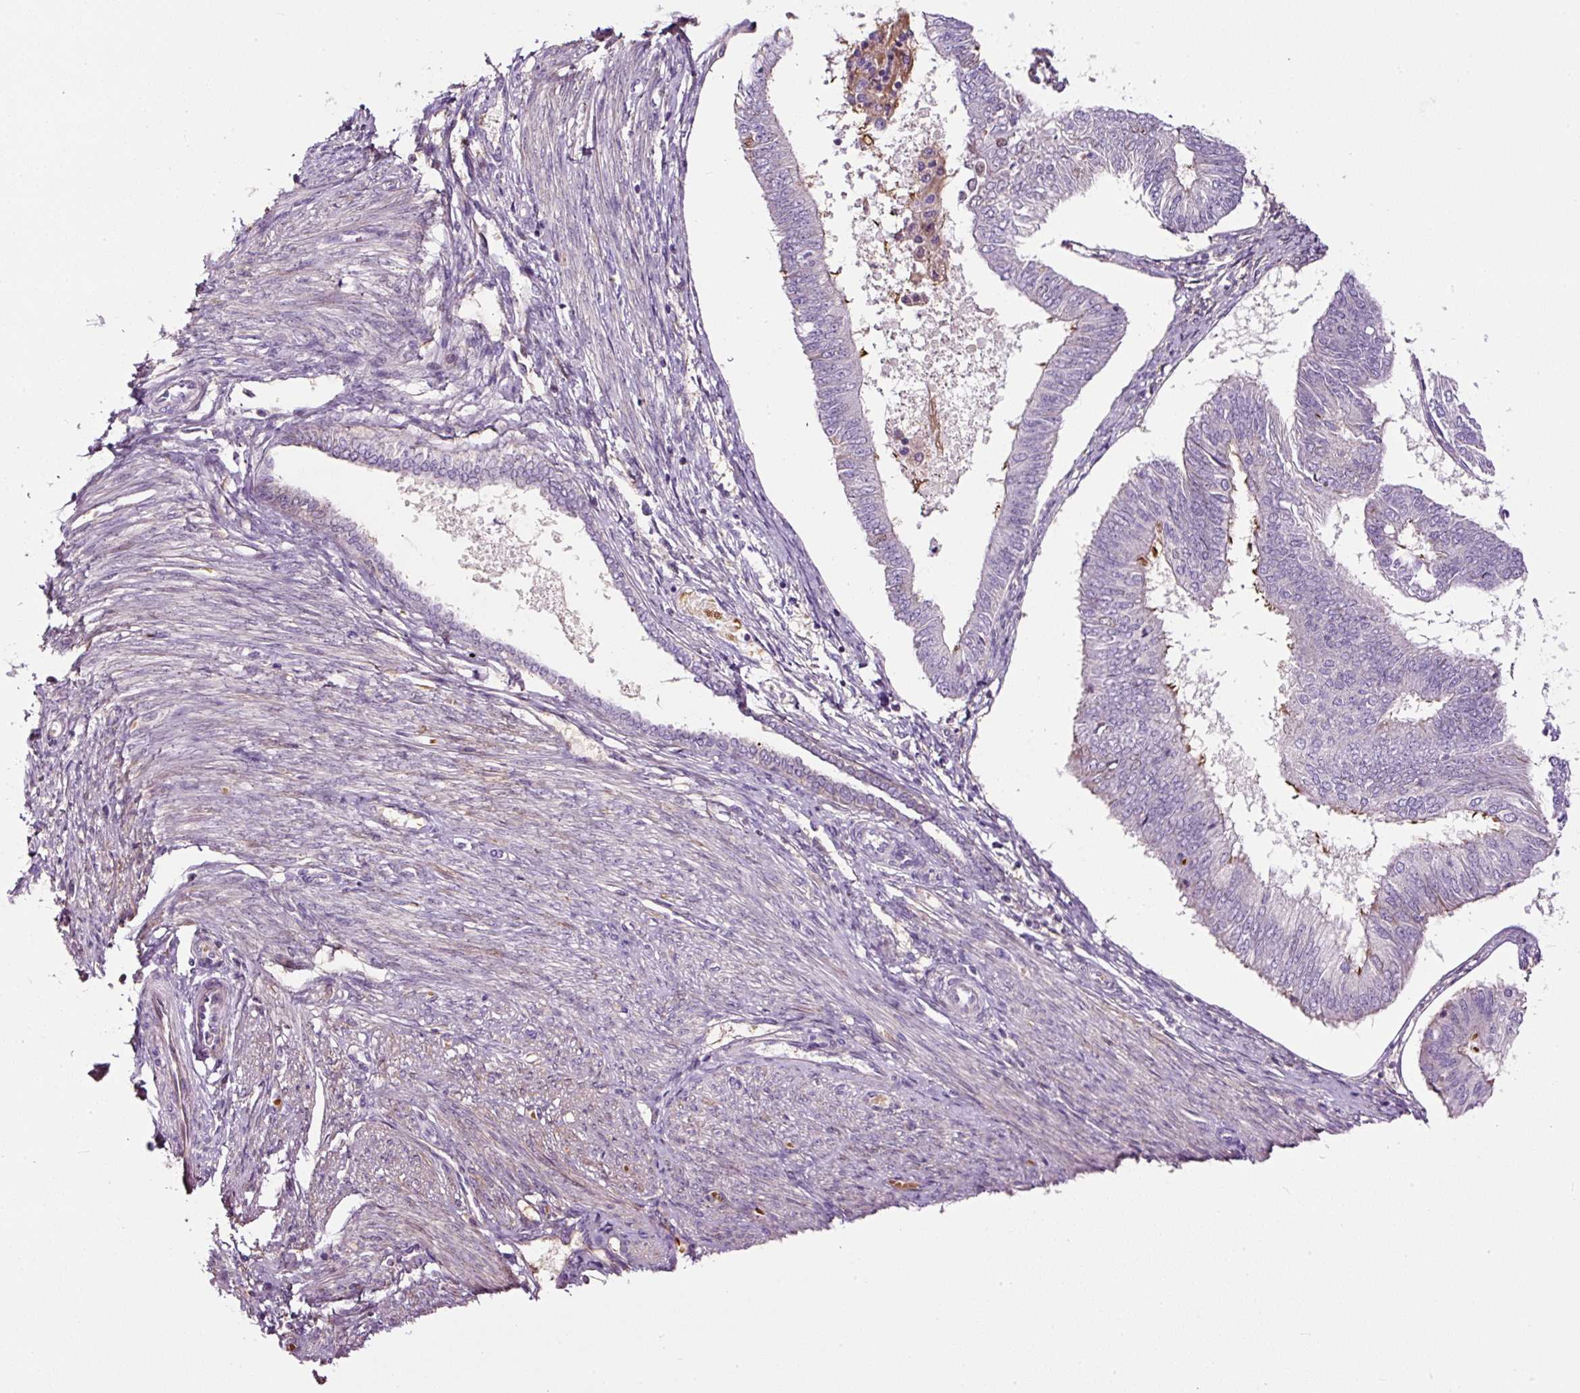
{"staining": {"intensity": "negative", "quantity": "none", "location": "none"}, "tissue": "endometrial cancer", "cell_type": "Tumor cells", "image_type": "cancer", "snomed": [{"axis": "morphology", "description": "Adenocarcinoma, NOS"}, {"axis": "topography", "description": "Endometrium"}], "caption": "This is an IHC image of adenocarcinoma (endometrial). There is no staining in tumor cells.", "gene": "LRRC24", "patient": {"sex": "female", "age": 58}}